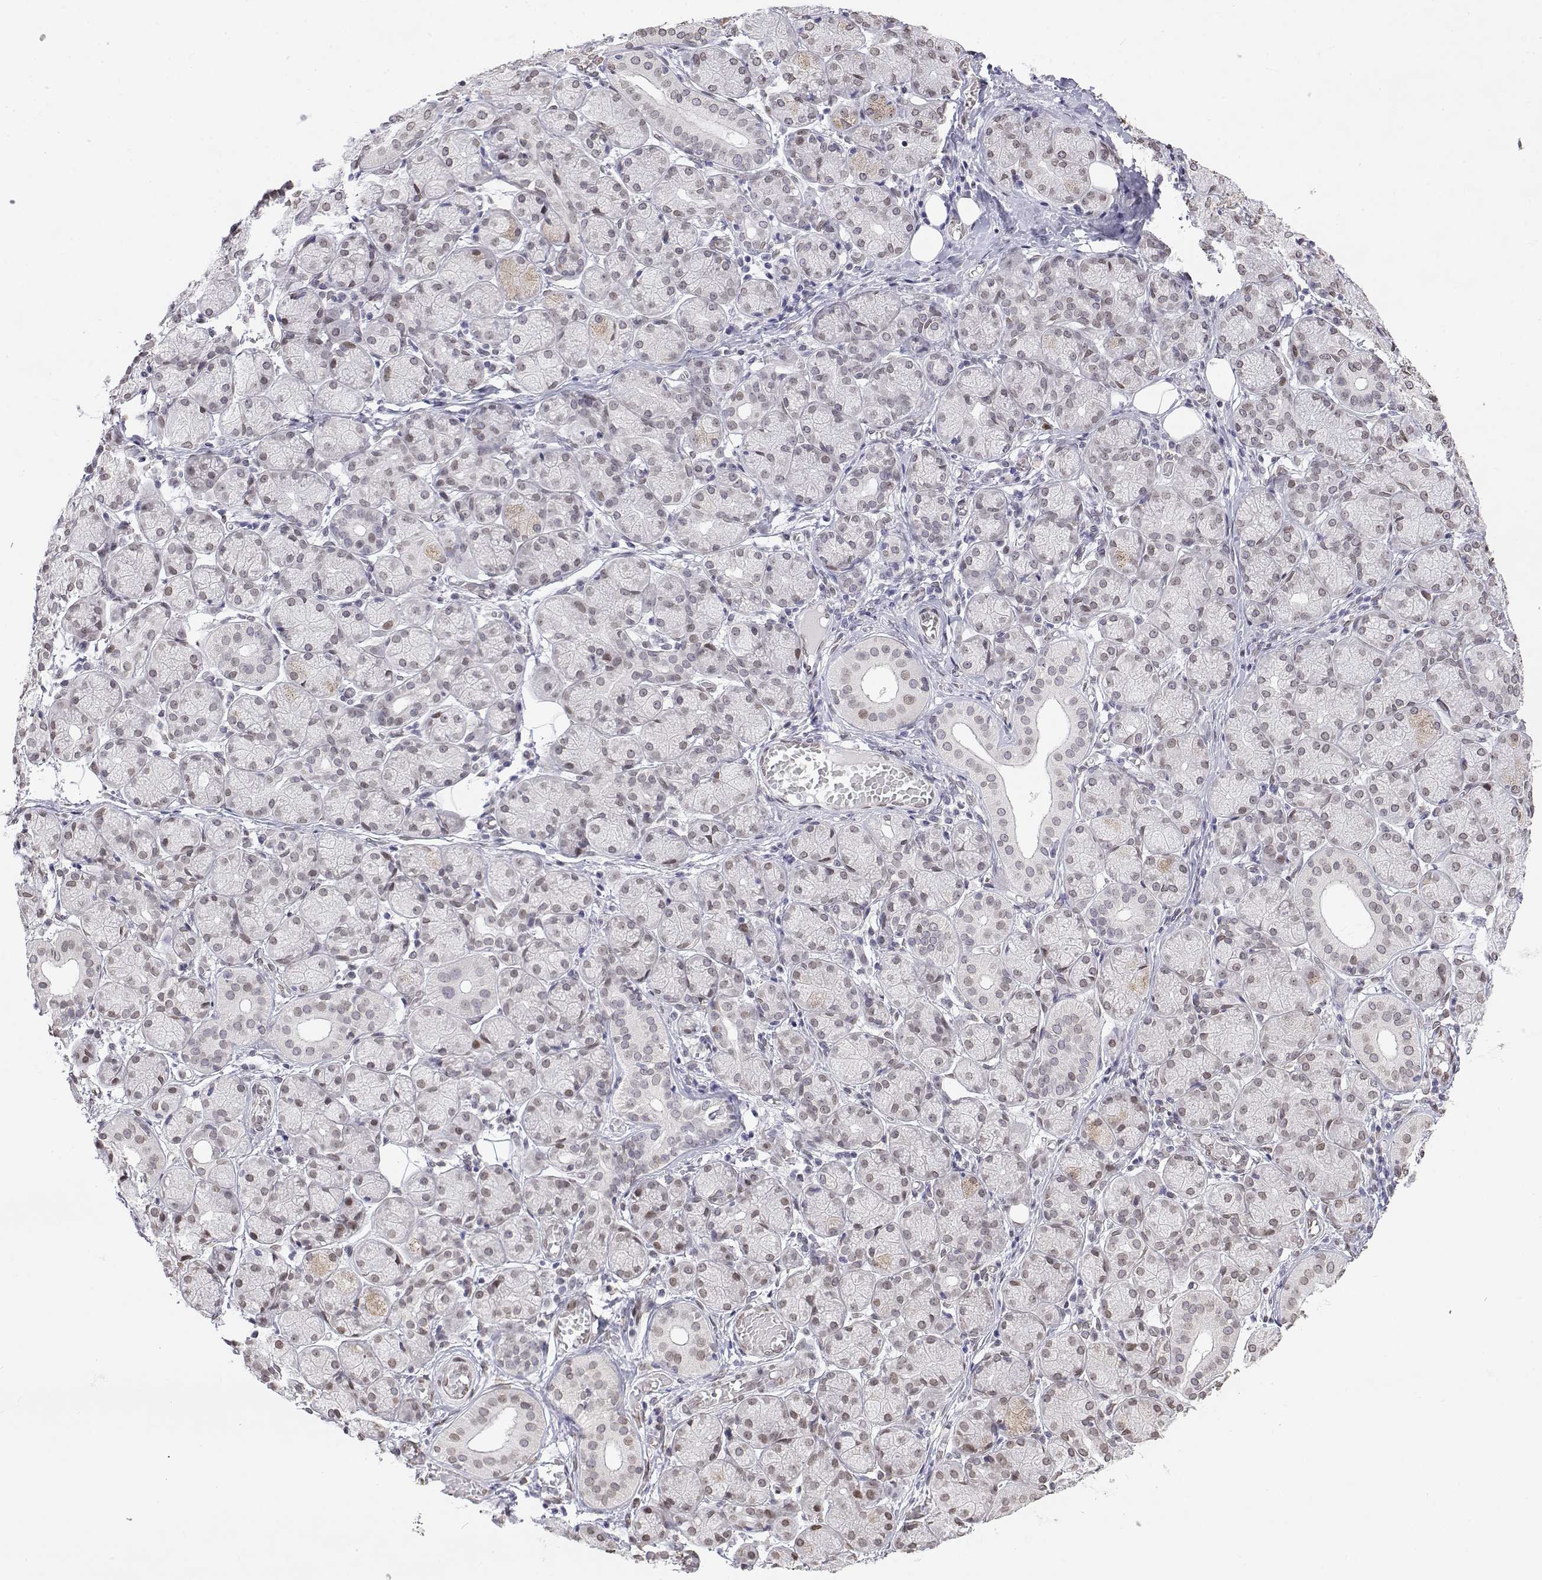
{"staining": {"intensity": "weak", "quantity": "25%-75%", "location": "nuclear"}, "tissue": "salivary gland", "cell_type": "Glandular cells", "image_type": "normal", "snomed": [{"axis": "morphology", "description": "Normal tissue, NOS"}, {"axis": "topography", "description": "Salivary gland"}, {"axis": "topography", "description": "Peripheral nerve tissue"}], "caption": "Protein analysis of benign salivary gland exhibits weak nuclear expression in approximately 25%-75% of glandular cells.", "gene": "ZNF532", "patient": {"sex": "female", "age": 24}}